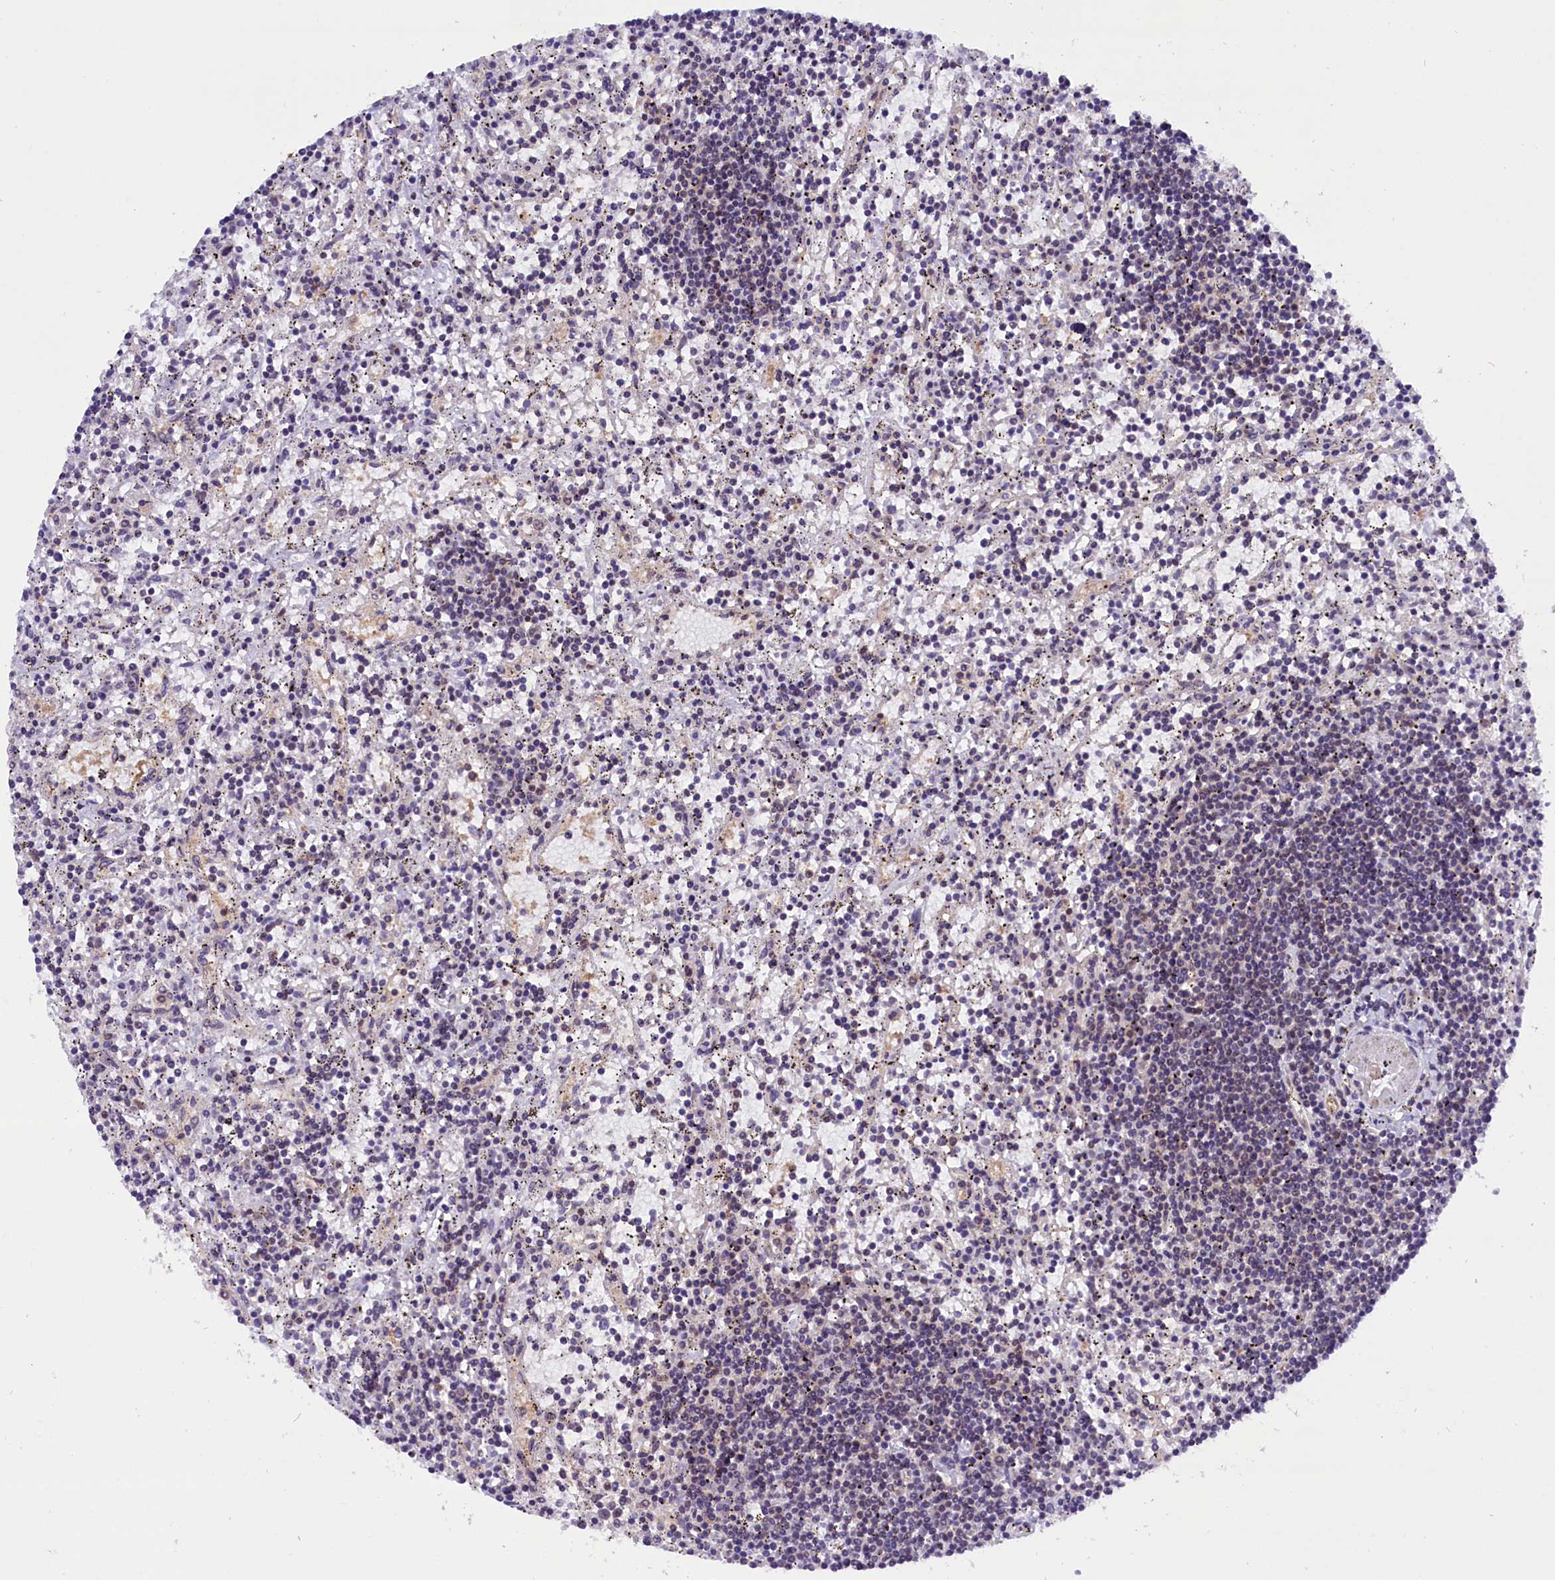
{"staining": {"intensity": "negative", "quantity": "none", "location": "none"}, "tissue": "lymphoma", "cell_type": "Tumor cells", "image_type": "cancer", "snomed": [{"axis": "morphology", "description": "Malignant lymphoma, non-Hodgkin's type, Low grade"}, {"axis": "topography", "description": "Spleen"}], "caption": "Immunohistochemical staining of human low-grade malignant lymphoma, non-Hodgkin's type displays no significant staining in tumor cells.", "gene": "TBCB", "patient": {"sex": "male", "age": 76}}